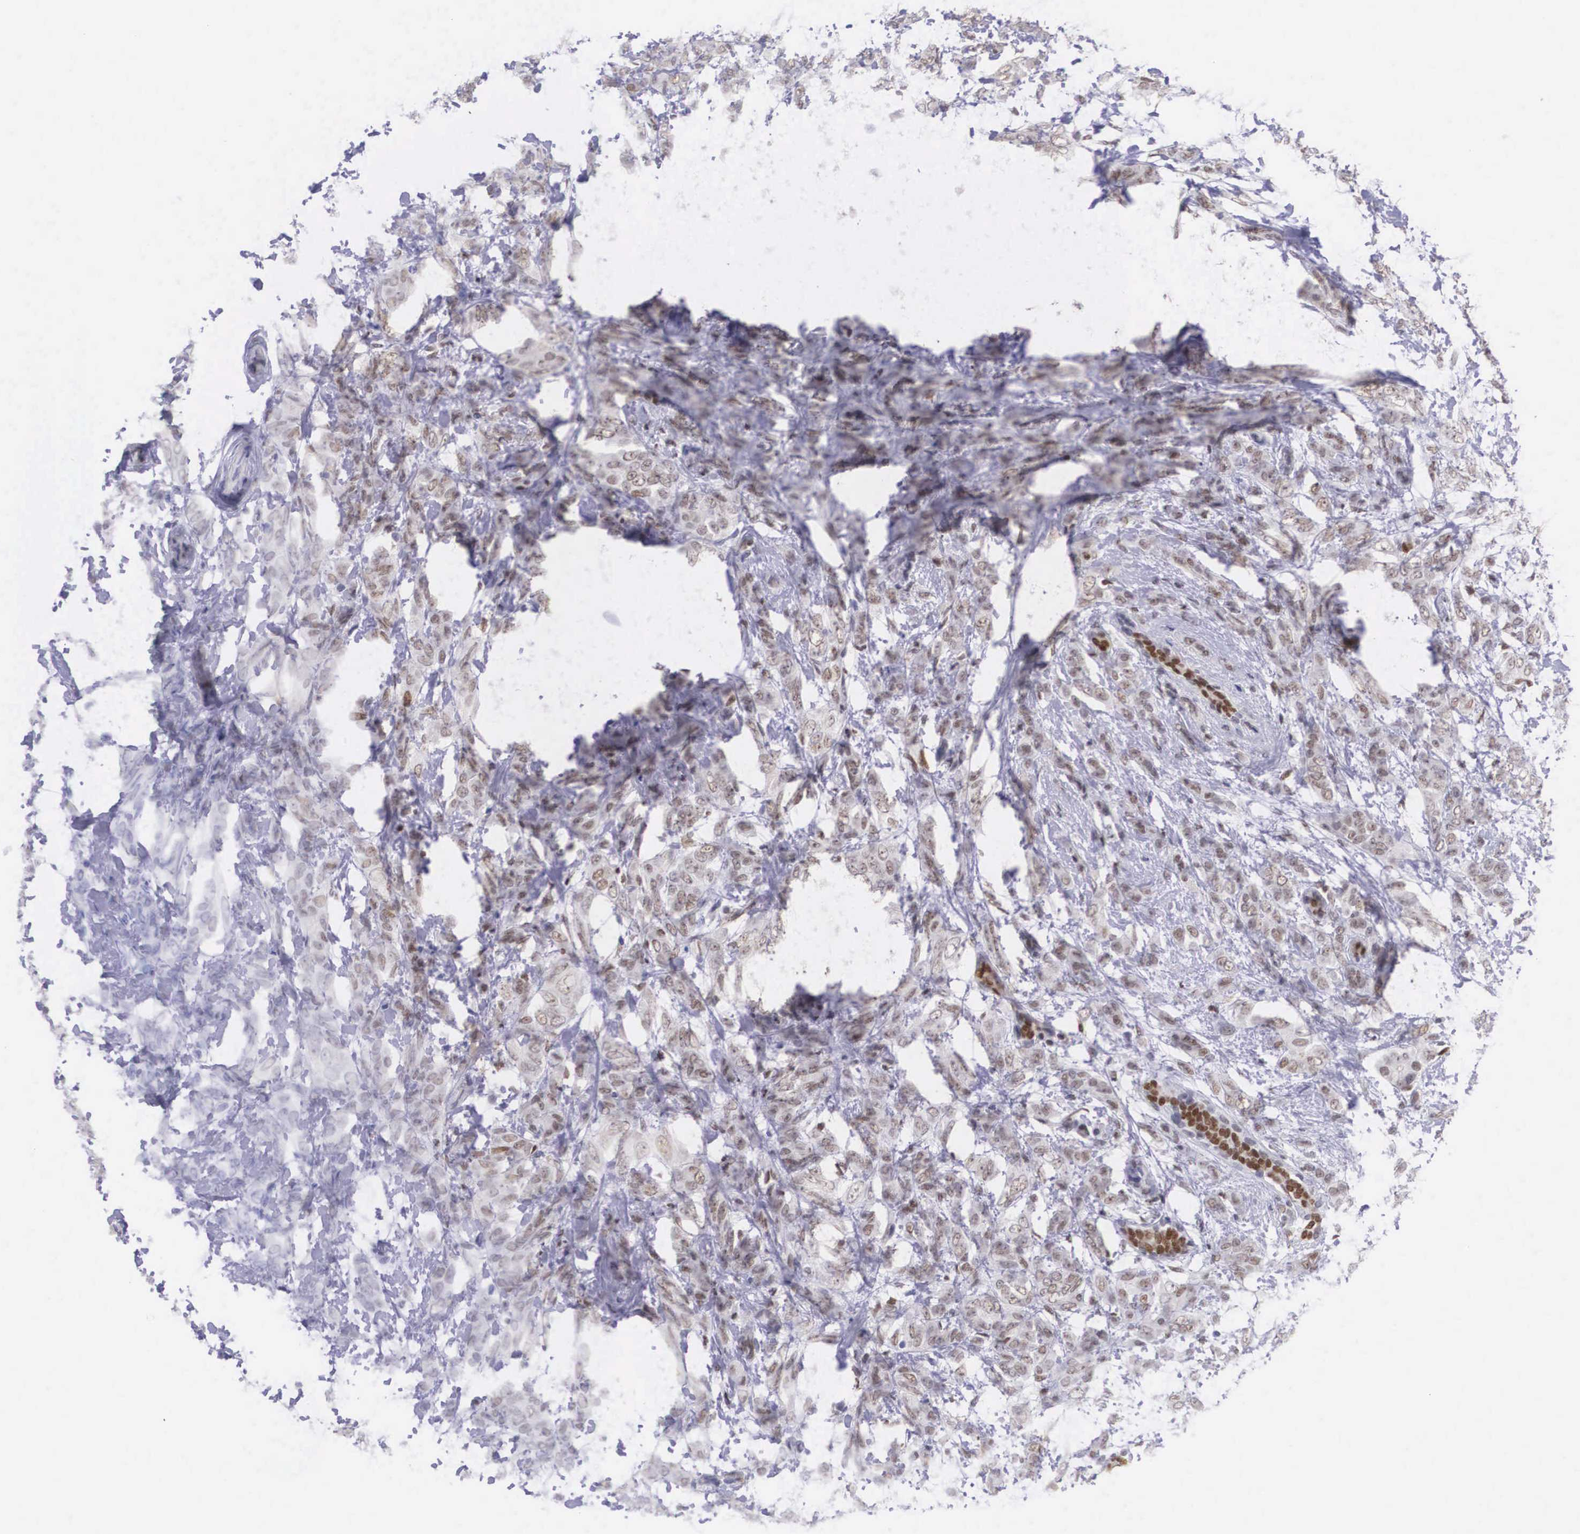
{"staining": {"intensity": "moderate", "quantity": ">75%", "location": "nuclear"}, "tissue": "breast cancer", "cell_type": "Tumor cells", "image_type": "cancer", "snomed": [{"axis": "morphology", "description": "Duct carcinoma"}, {"axis": "topography", "description": "Breast"}], "caption": "Brown immunohistochemical staining in human breast cancer (invasive ductal carcinoma) exhibits moderate nuclear expression in about >75% of tumor cells. The protein of interest is stained brown, and the nuclei are stained in blue (DAB (3,3'-diaminobenzidine) IHC with brightfield microscopy, high magnification).", "gene": "ETV6", "patient": {"sex": "female", "age": 53}}